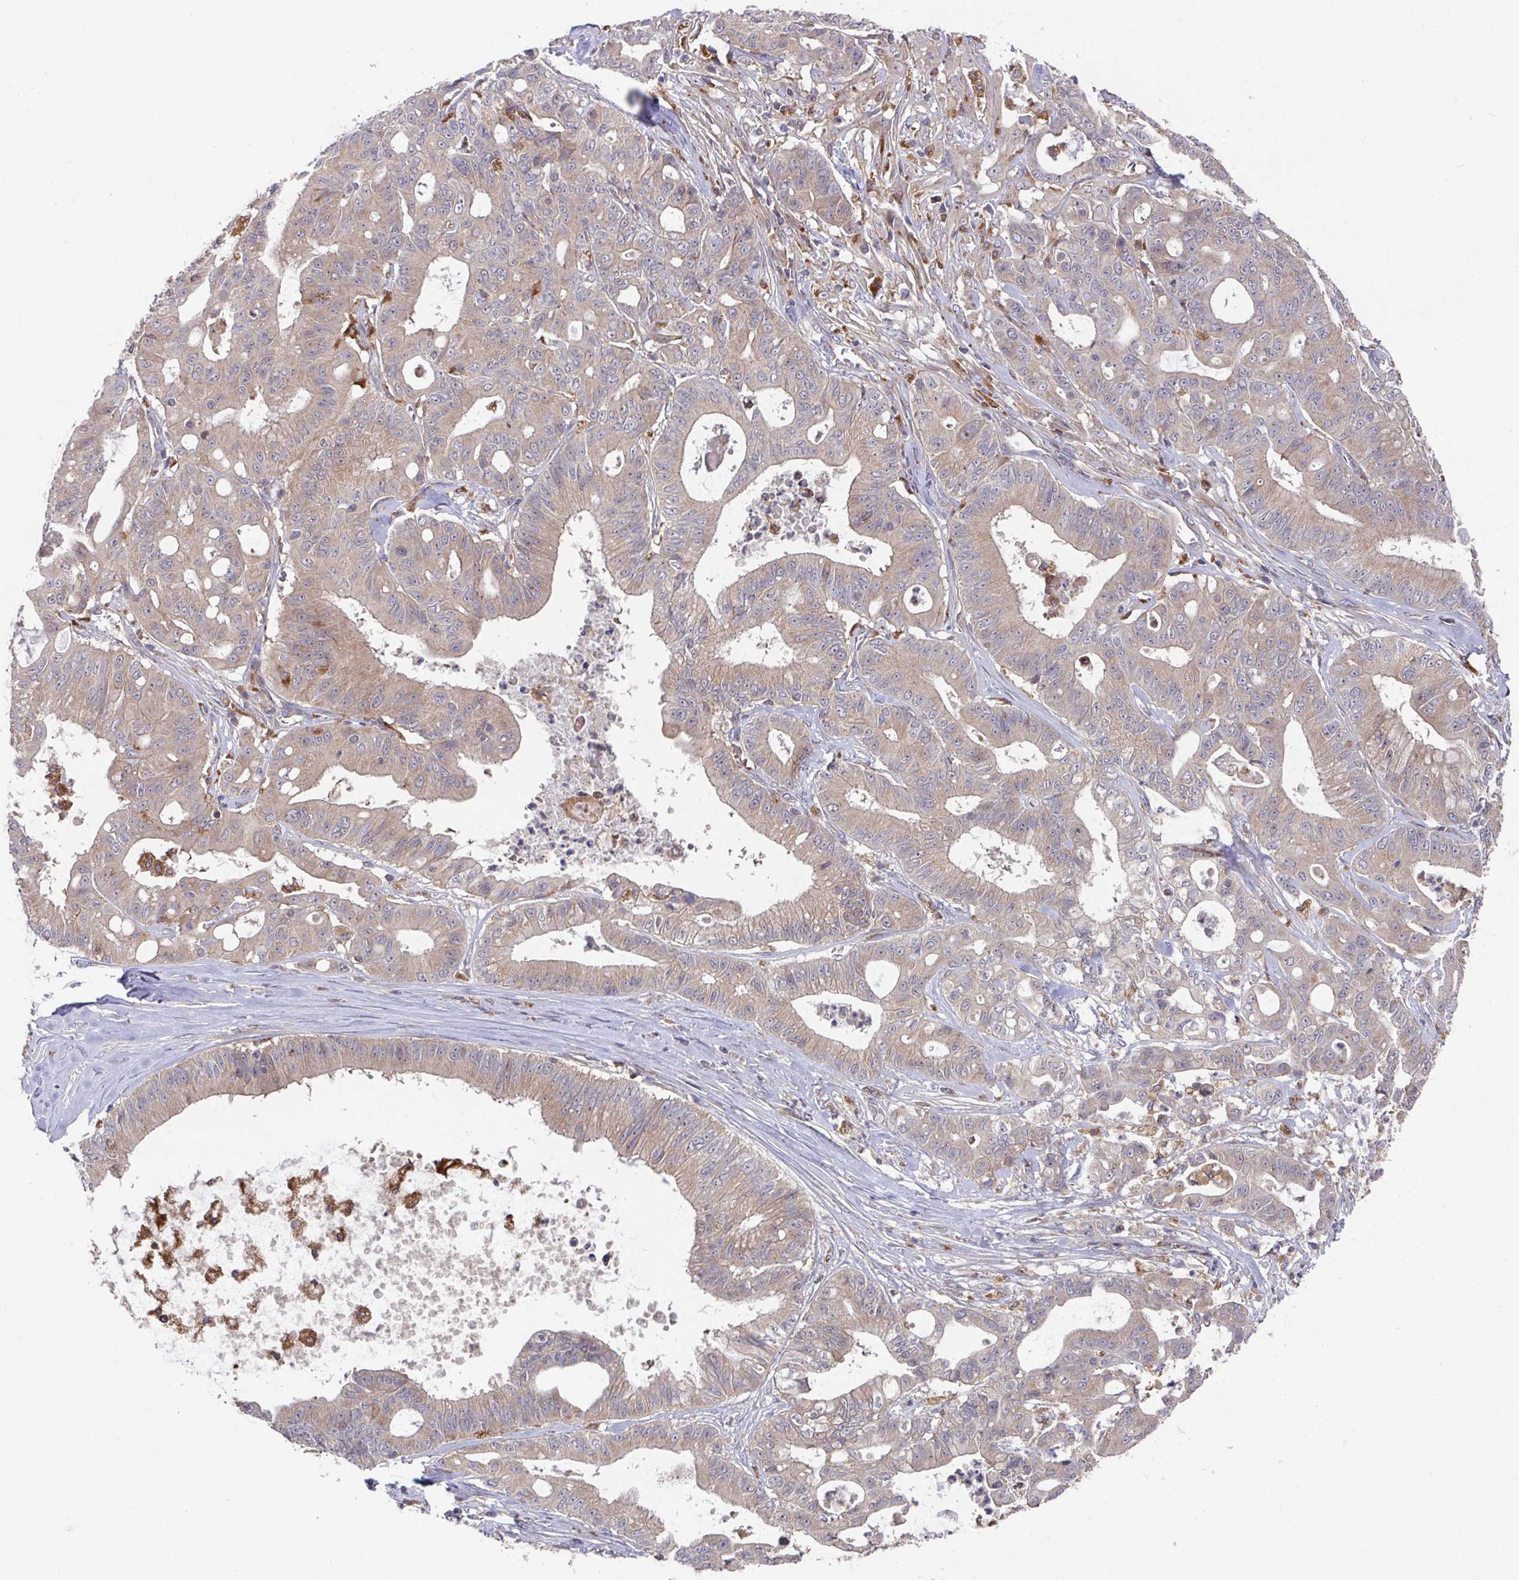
{"staining": {"intensity": "weak", "quantity": "25%-75%", "location": "cytoplasmic/membranous"}, "tissue": "ovarian cancer", "cell_type": "Tumor cells", "image_type": "cancer", "snomed": [{"axis": "morphology", "description": "Cystadenocarcinoma, mucinous, NOS"}, {"axis": "topography", "description": "Ovary"}], "caption": "Protein expression analysis of human ovarian cancer reveals weak cytoplasmic/membranous expression in about 25%-75% of tumor cells. The staining was performed using DAB (3,3'-diaminobenzidine) to visualize the protein expression in brown, while the nuclei were stained in blue with hematoxylin (Magnification: 20x).", "gene": "TRIM14", "patient": {"sex": "female", "age": 70}}